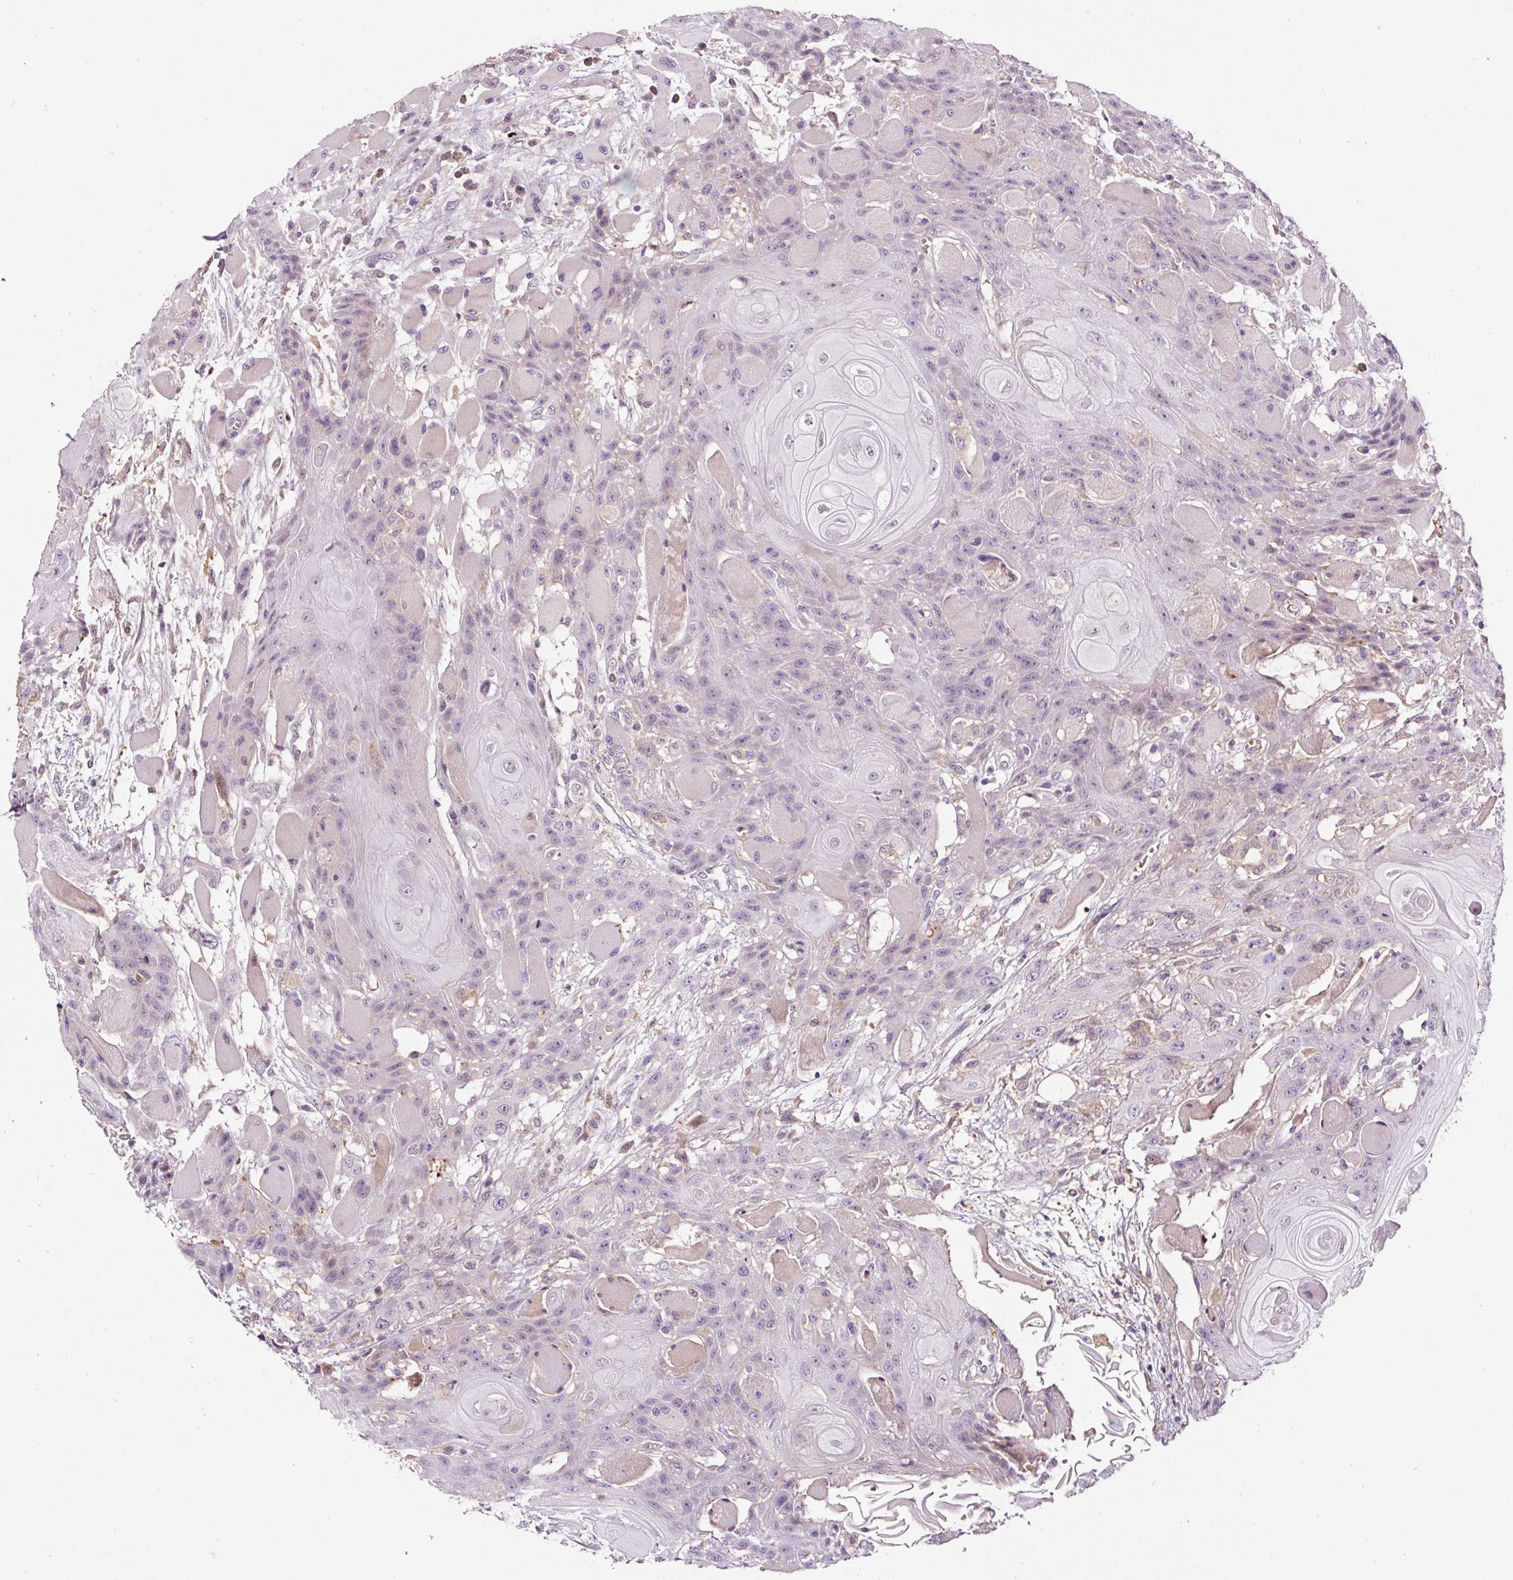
{"staining": {"intensity": "negative", "quantity": "none", "location": "none"}, "tissue": "head and neck cancer", "cell_type": "Tumor cells", "image_type": "cancer", "snomed": [{"axis": "morphology", "description": "Squamous cell carcinoma, NOS"}, {"axis": "topography", "description": "Head-Neck"}], "caption": "Tumor cells are negative for protein expression in human head and neck squamous cell carcinoma. (Stains: DAB (3,3'-diaminobenzidine) immunohistochemistry with hematoxylin counter stain, Microscopy: brightfield microscopy at high magnification).", "gene": "LRRC24", "patient": {"sex": "female", "age": 43}}